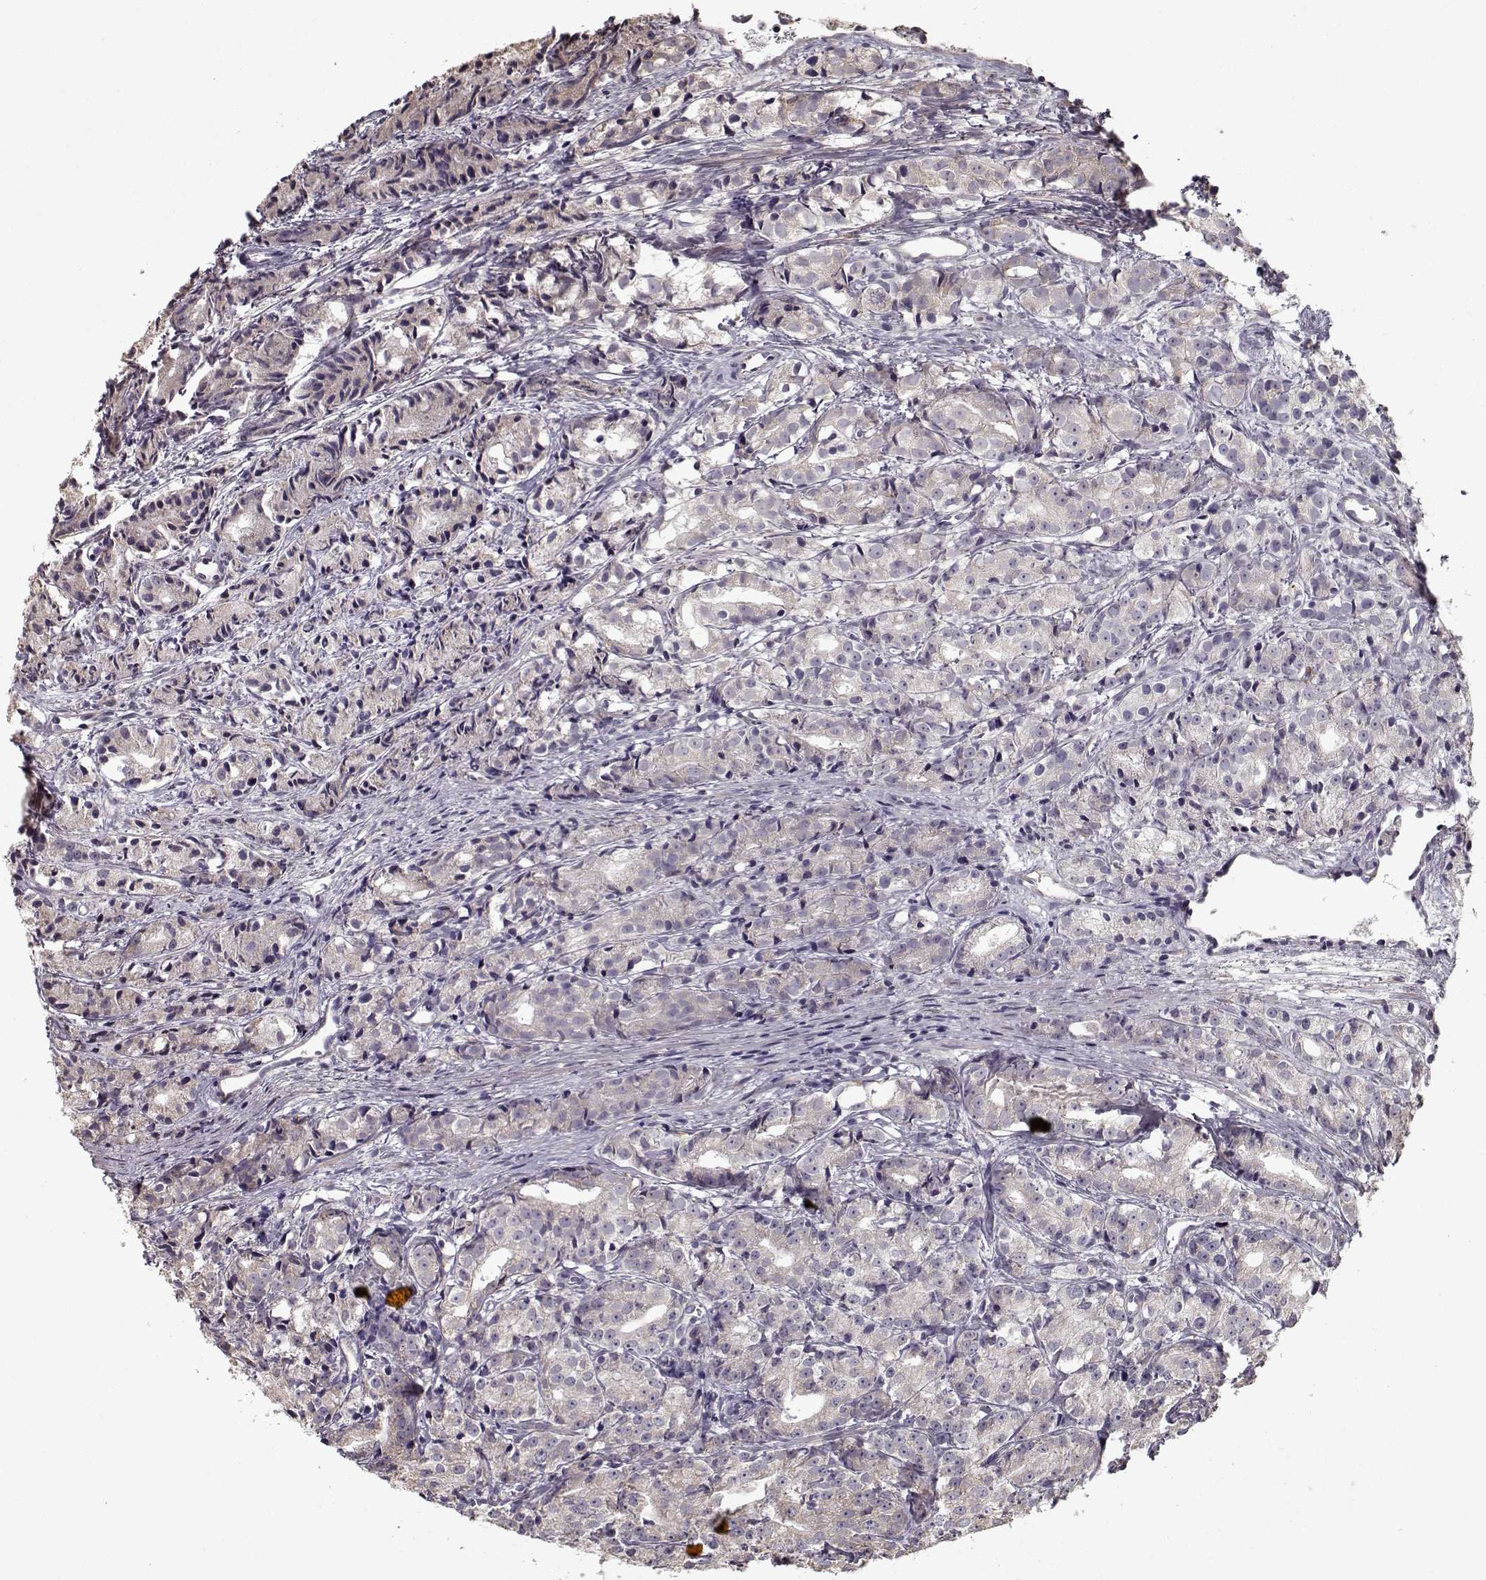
{"staining": {"intensity": "weak", "quantity": "<25%", "location": "cytoplasmic/membranous"}, "tissue": "prostate cancer", "cell_type": "Tumor cells", "image_type": "cancer", "snomed": [{"axis": "morphology", "description": "Adenocarcinoma, Medium grade"}, {"axis": "topography", "description": "Prostate"}], "caption": "The immunohistochemistry (IHC) photomicrograph has no significant staining in tumor cells of prostate adenocarcinoma (medium-grade) tissue. (Immunohistochemistry (ihc), brightfield microscopy, high magnification).", "gene": "IMMP1L", "patient": {"sex": "male", "age": 74}}